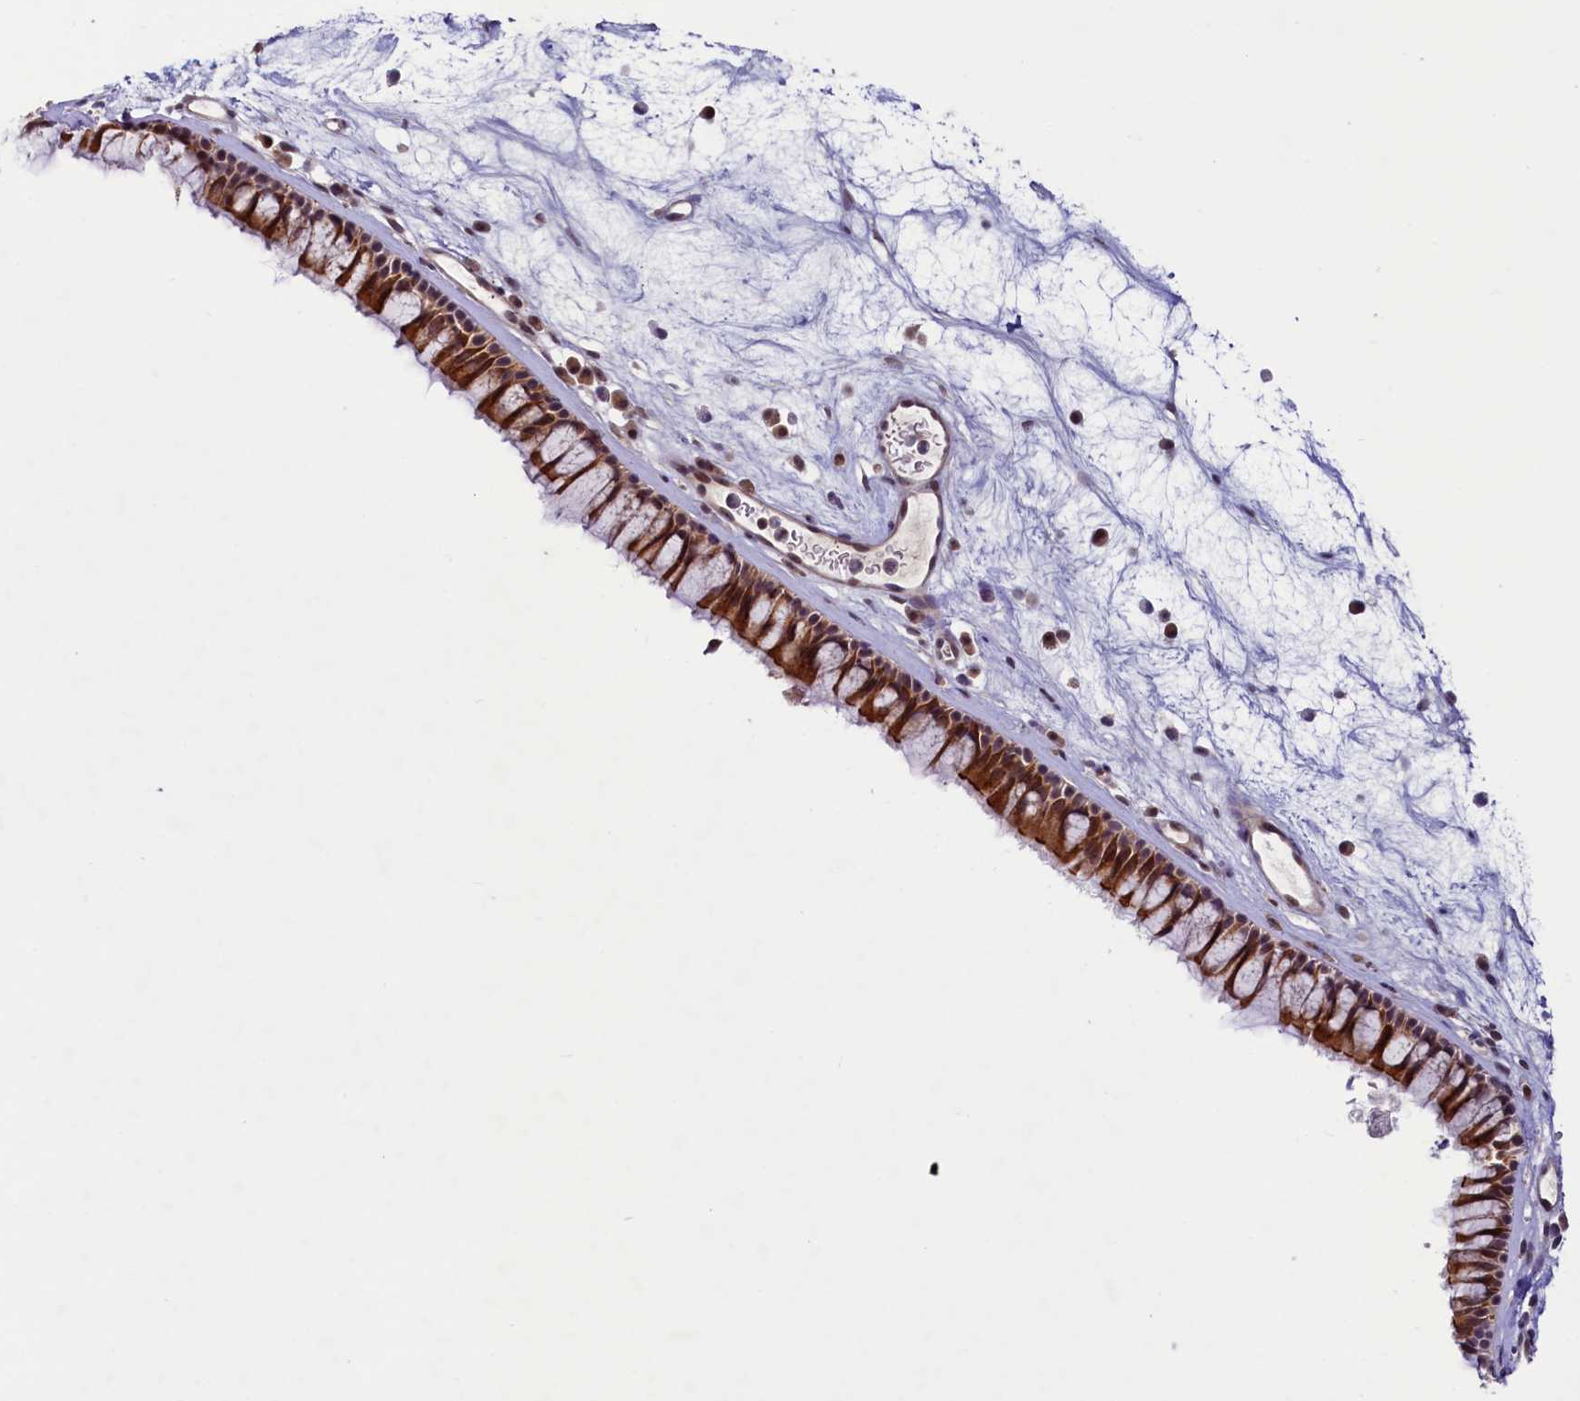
{"staining": {"intensity": "strong", "quantity": ">75%", "location": "cytoplasmic/membranous"}, "tissue": "nasopharynx", "cell_type": "Respiratory epithelial cells", "image_type": "normal", "snomed": [{"axis": "morphology", "description": "Normal tissue, NOS"}, {"axis": "morphology", "description": "Inflammation, NOS"}, {"axis": "morphology", "description": "Malignant melanoma, Metastatic site"}, {"axis": "topography", "description": "Nasopharynx"}], "caption": "Immunohistochemistry (IHC) of unremarkable human nasopharynx reveals high levels of strong cytoplasmic/membranous positivity in about >75% of respiratory epithelial cells. (DAB (3,3'-diaminobenzidine) IHC, brown staining for protein, blue staining for nuclei).", "gene": "SLC7A6OS", "patient": {"sex": "male", "age": 70}}